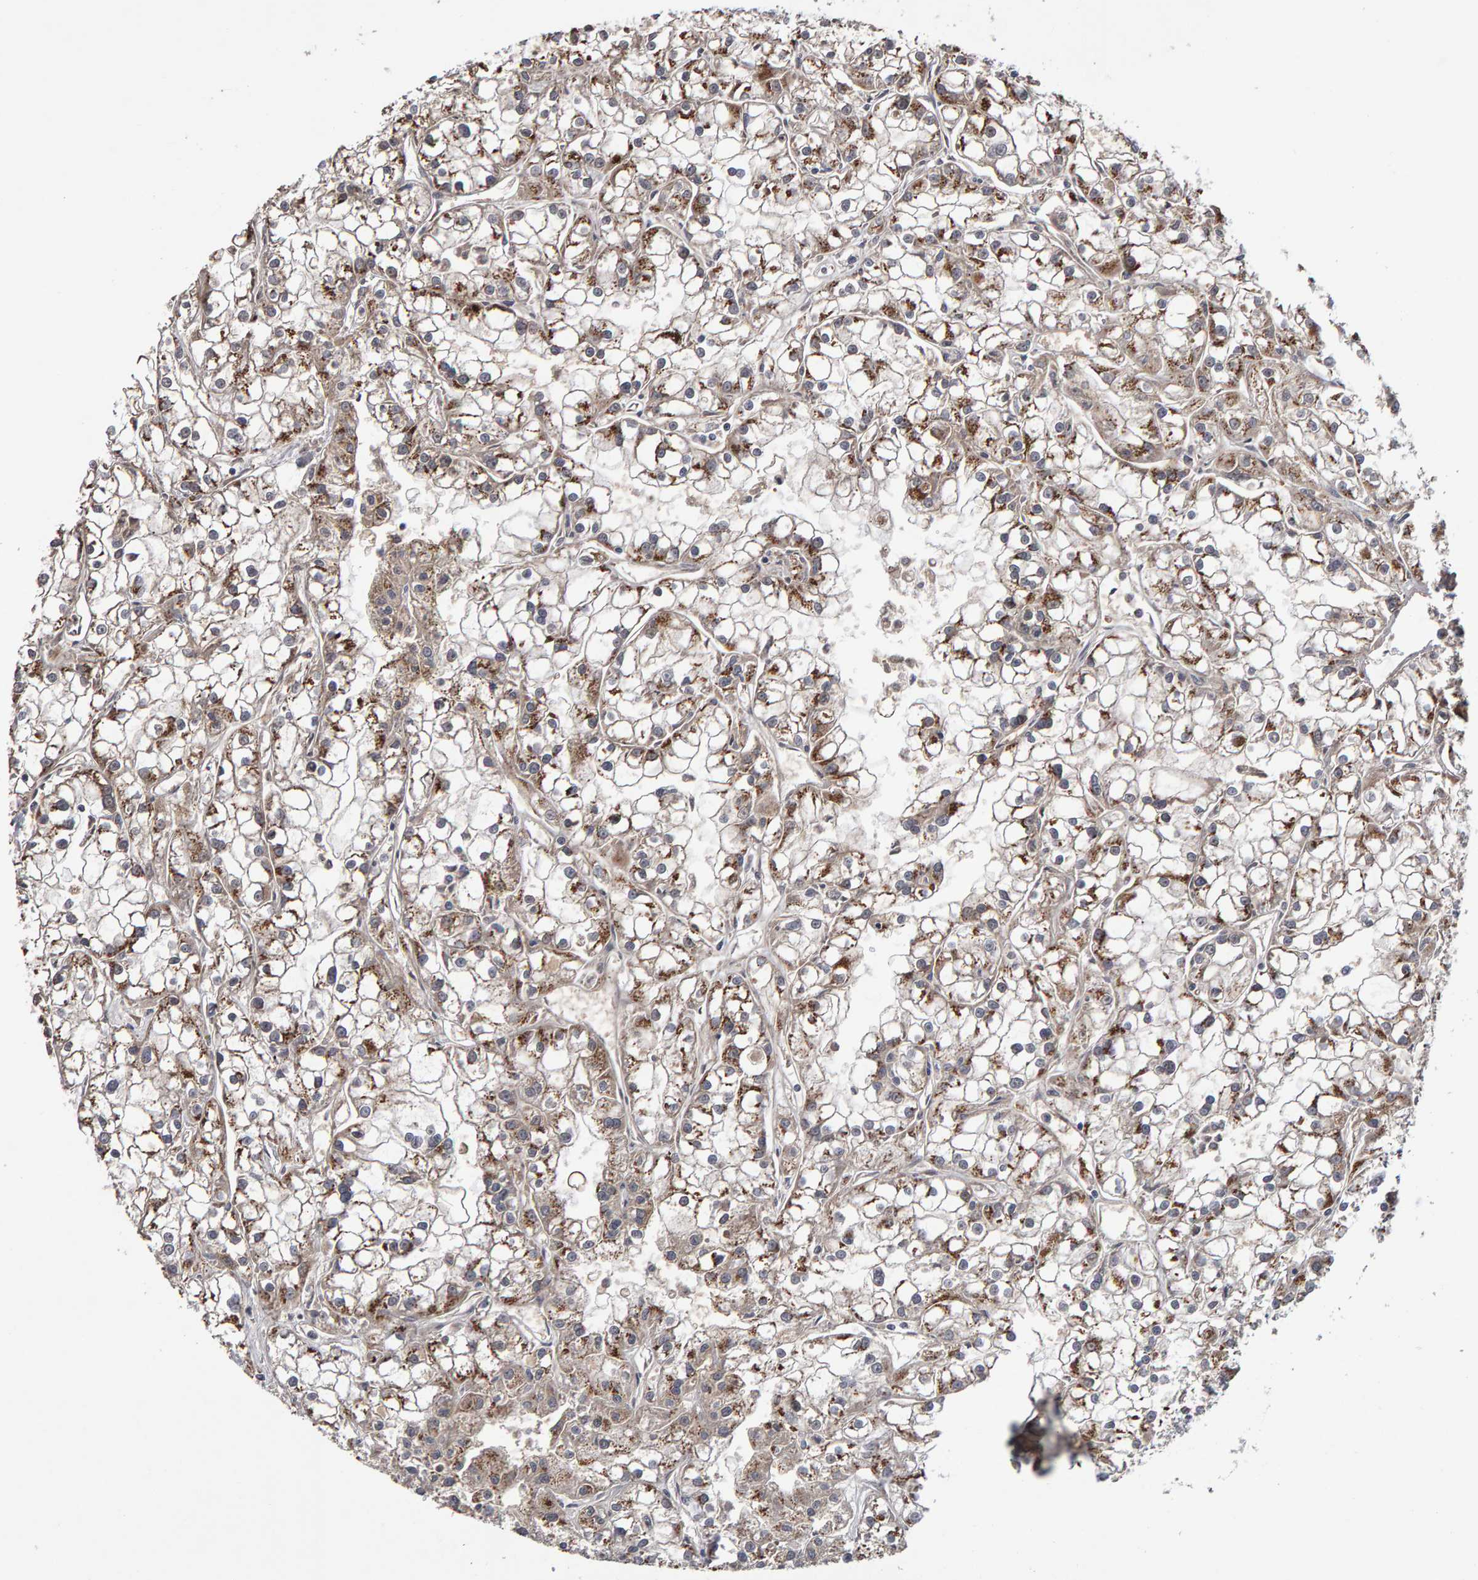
{"staining": {"intensity": "moderate", "quantity": ">75%", "location": "cytoplasmic/membranous"}, "tissue": "renal cancer", "cell_type": "Tumor cells", "image_type": "cancer", "snomed": [{"axis": "morphology", "description": "Adenocarcinoma, NOS"}, {"axis": "topography", "description": "Kidney"}], "caption": "Human renal cancer stained with a brown dye demonstrates moderate cytoplasmic/membranous positive positivity in approximately >75% of tumor cells.", "gene": "CANT1", "patient": {"sex": "female", "age": 52}}